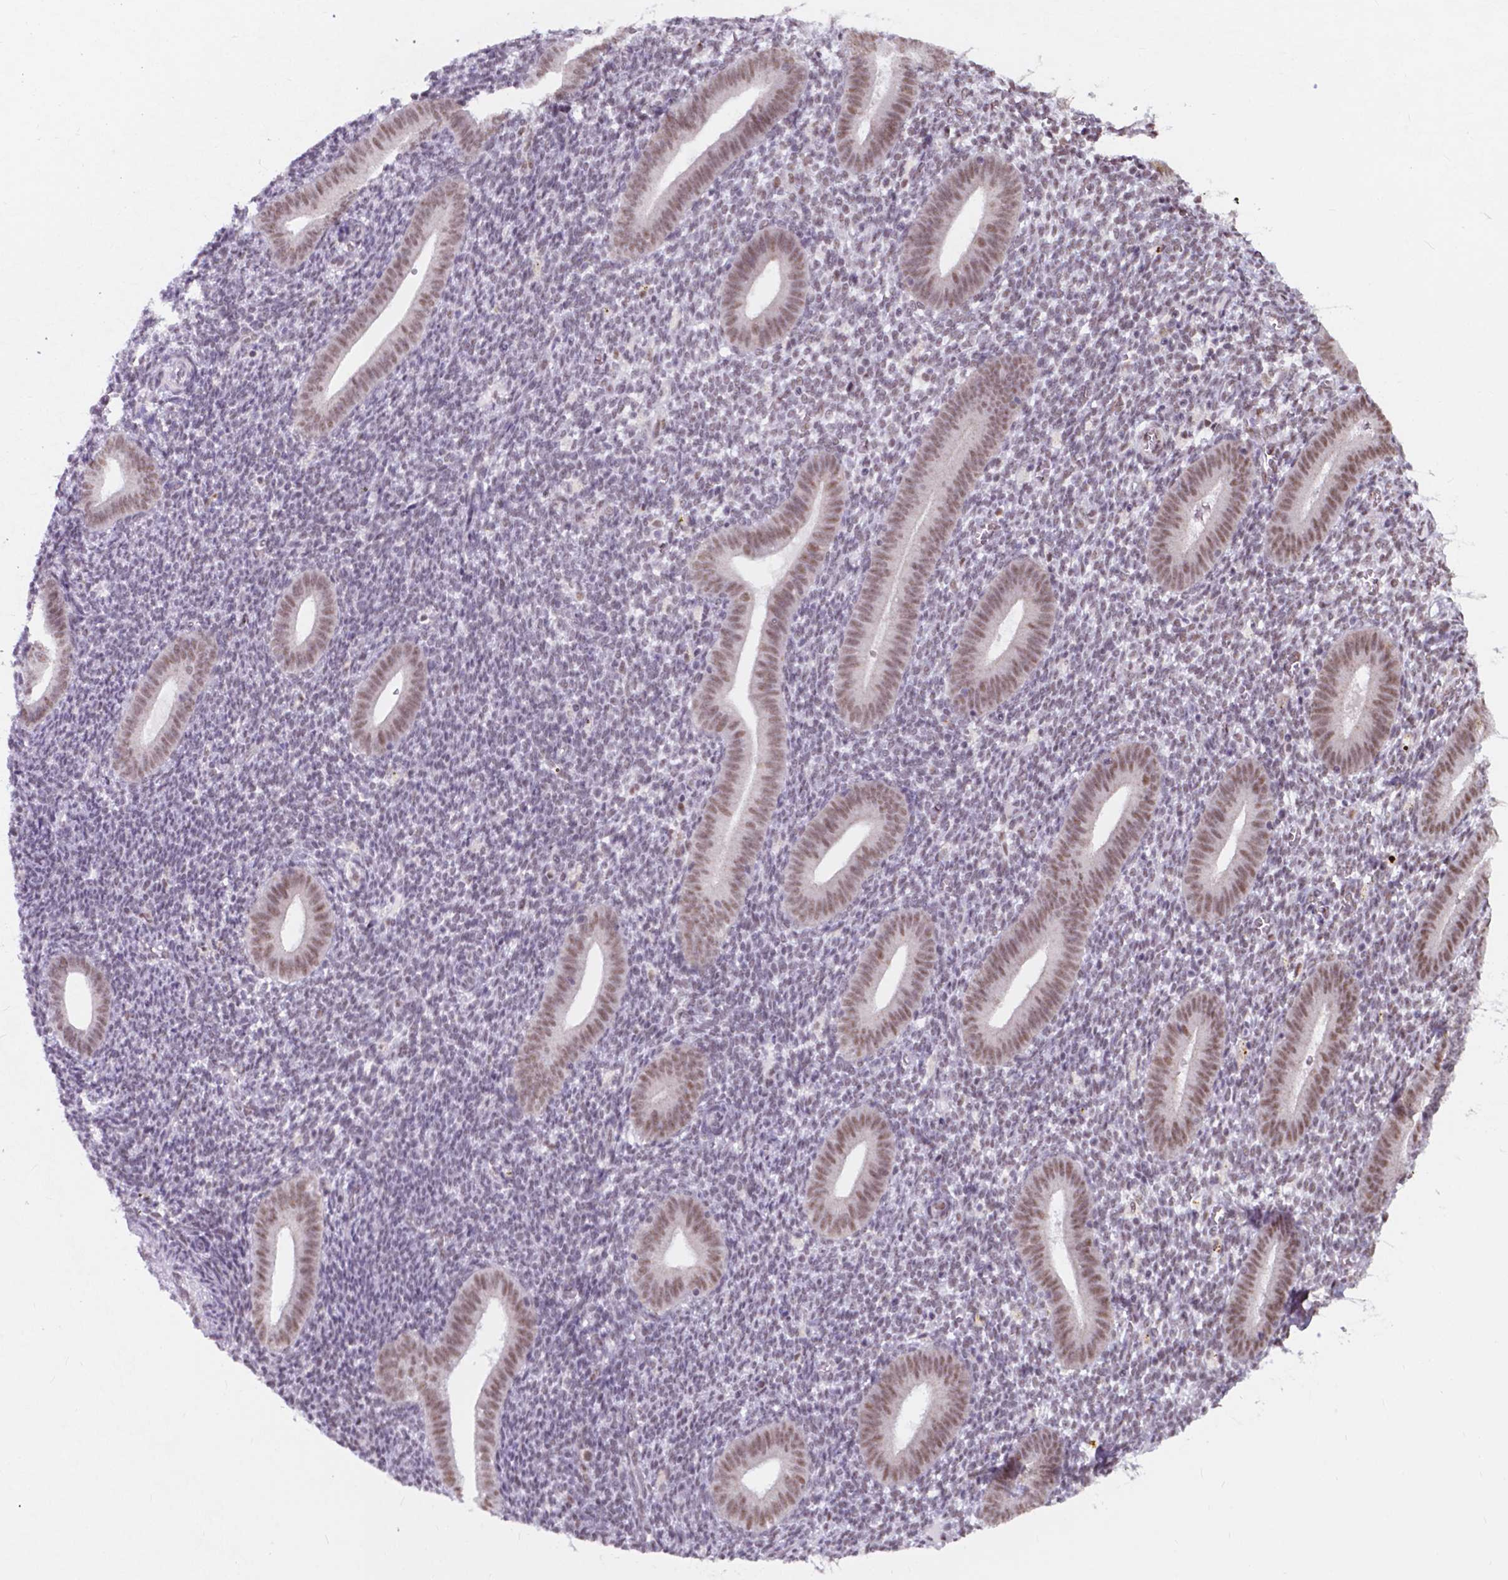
{"staining": {"intensity": "negative", "quantity": "none", "location": "none"}, "tissue": "endometrium", "cell_type": "Cells in endometrial stroma", "image_type": "normal", "snomed": [{"axis": "morphology", "description": "Normal tissue, NOS"}, {"axis": "topography", "description": "Endometrium"}], "caption": "Immunohistochemistry (IHC) of benign endometrium exhibits no staining in cells in endometrial stroma.", "gene": "BCAS2", "patient": {"sex": "female", "age": 25}}